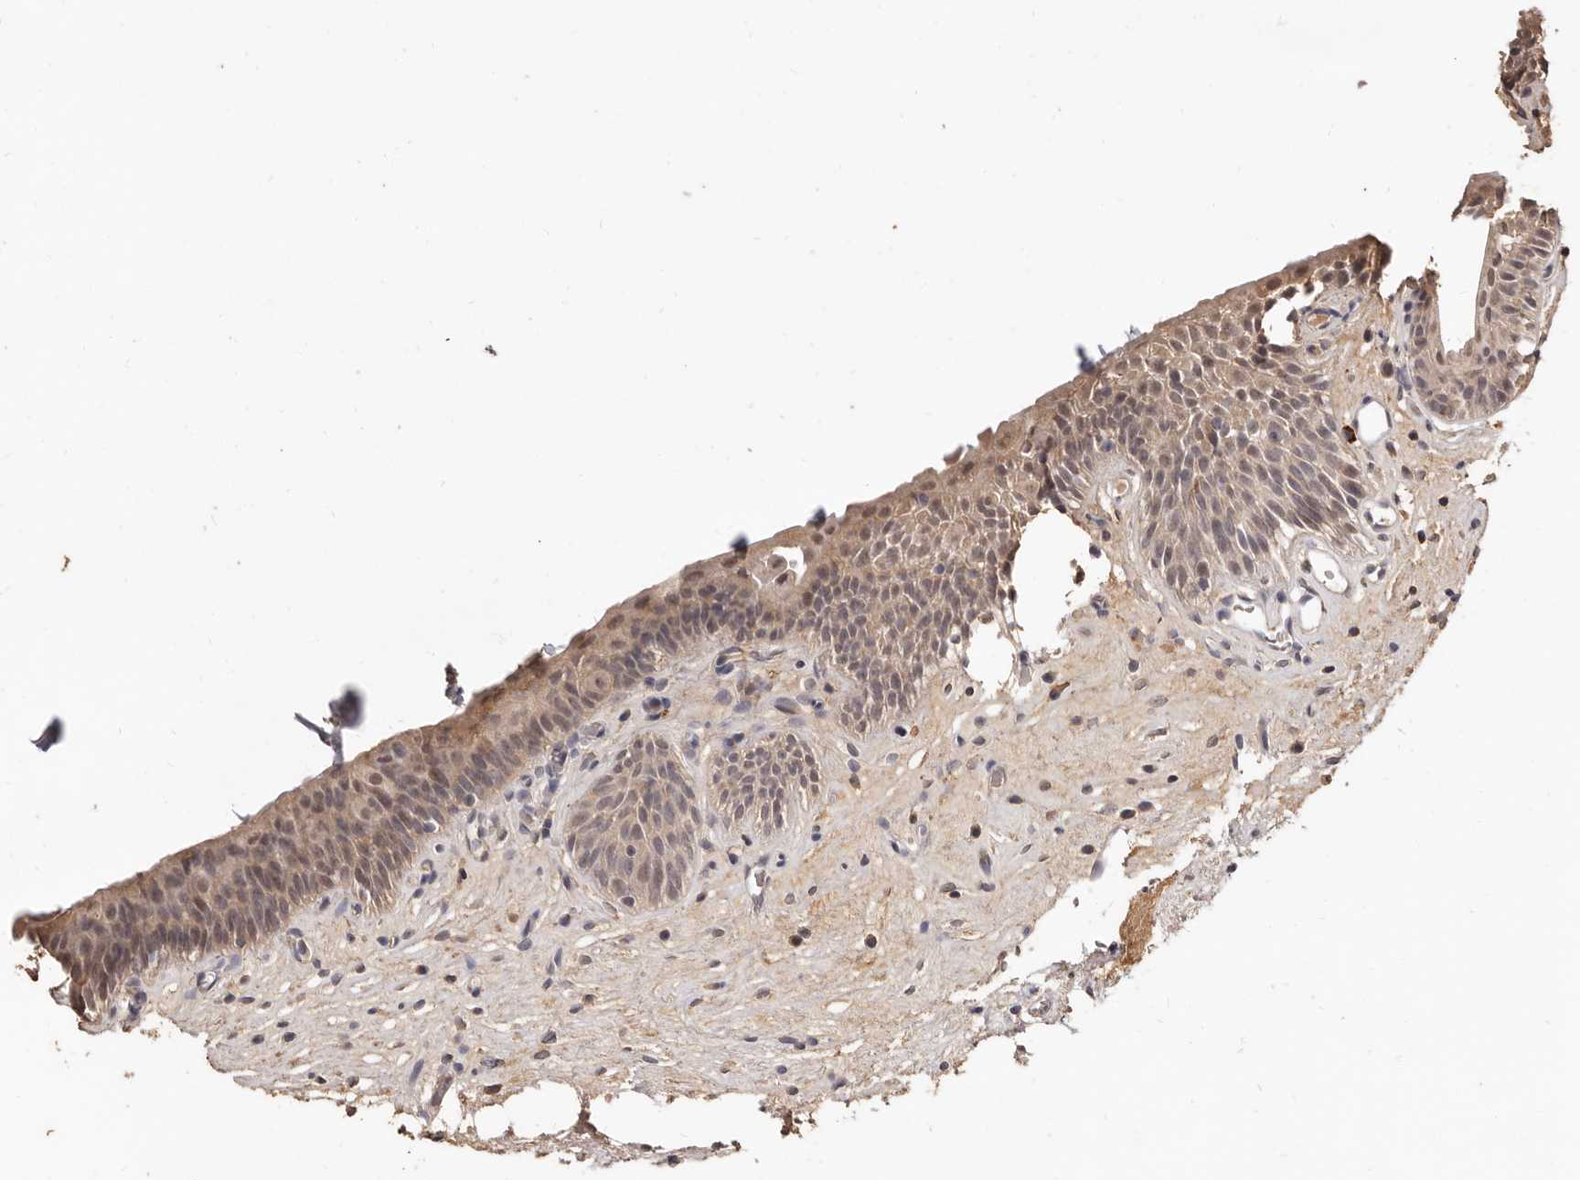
{"staining": {"intensity": "weak", "quantity": "25%-75%", "location": "cytoplasmic/membranous,nuclear"}, "tissue": "urinary bladder", "cell_type": "Urothelial cells", "image_type": "normal", "snomed": [{"axis": "morphology", "description": "Normal tissue, NOS"}, {"axis": "topography", "description": "Urinary bladder"}], "caption": "Immunohistochemical staining of benign human urinary bladder shows low levels of weak cytoplasmic/membranous,nuclear expression in approximately 25%-75% of urothelial cells.", "gene": "INAVA", "patient": {"sex": "male", "age": 83}}